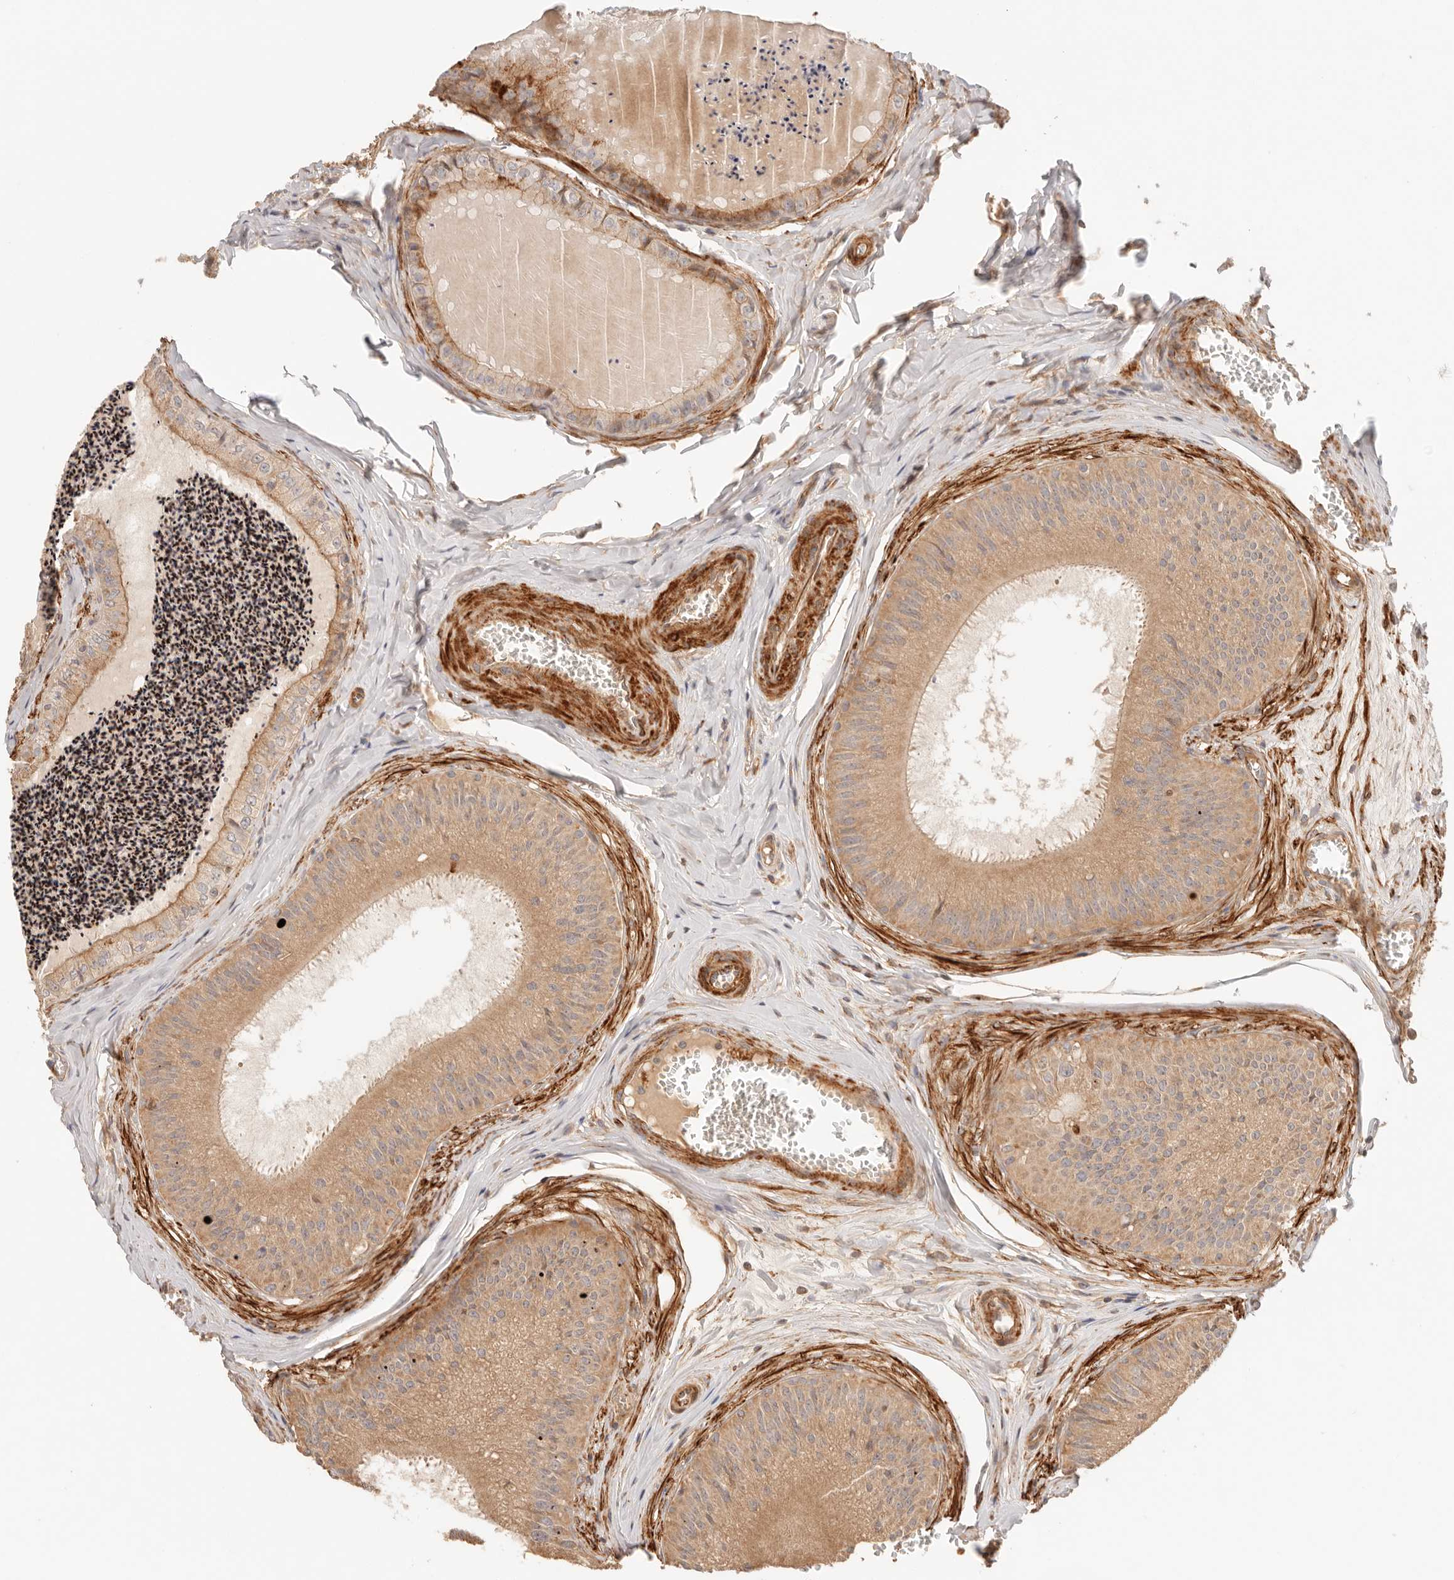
{"staining": {"intensity": "moderate", "quantity": ">75%", "location": "cytoplasmic/membranous"}, "tissue": "epididymis", "cell_type": "Glandular cells", "image_type": "normal", "snomed": [{"axis": "morphology", "description": "Normal tissue, NOS"}, {"axis": "topography", "description": "Epididymis"}], "caption": "Normal epididymis displays moderate cytoplasmic/membranous expression in approximately >75% of glandular cells Immunohistochemistry (ihc) stains the protein of interest in brown and the nuclei are stained blue..", "gene": "IL1R2", "patient": {"sex": "male", "age": 31}}